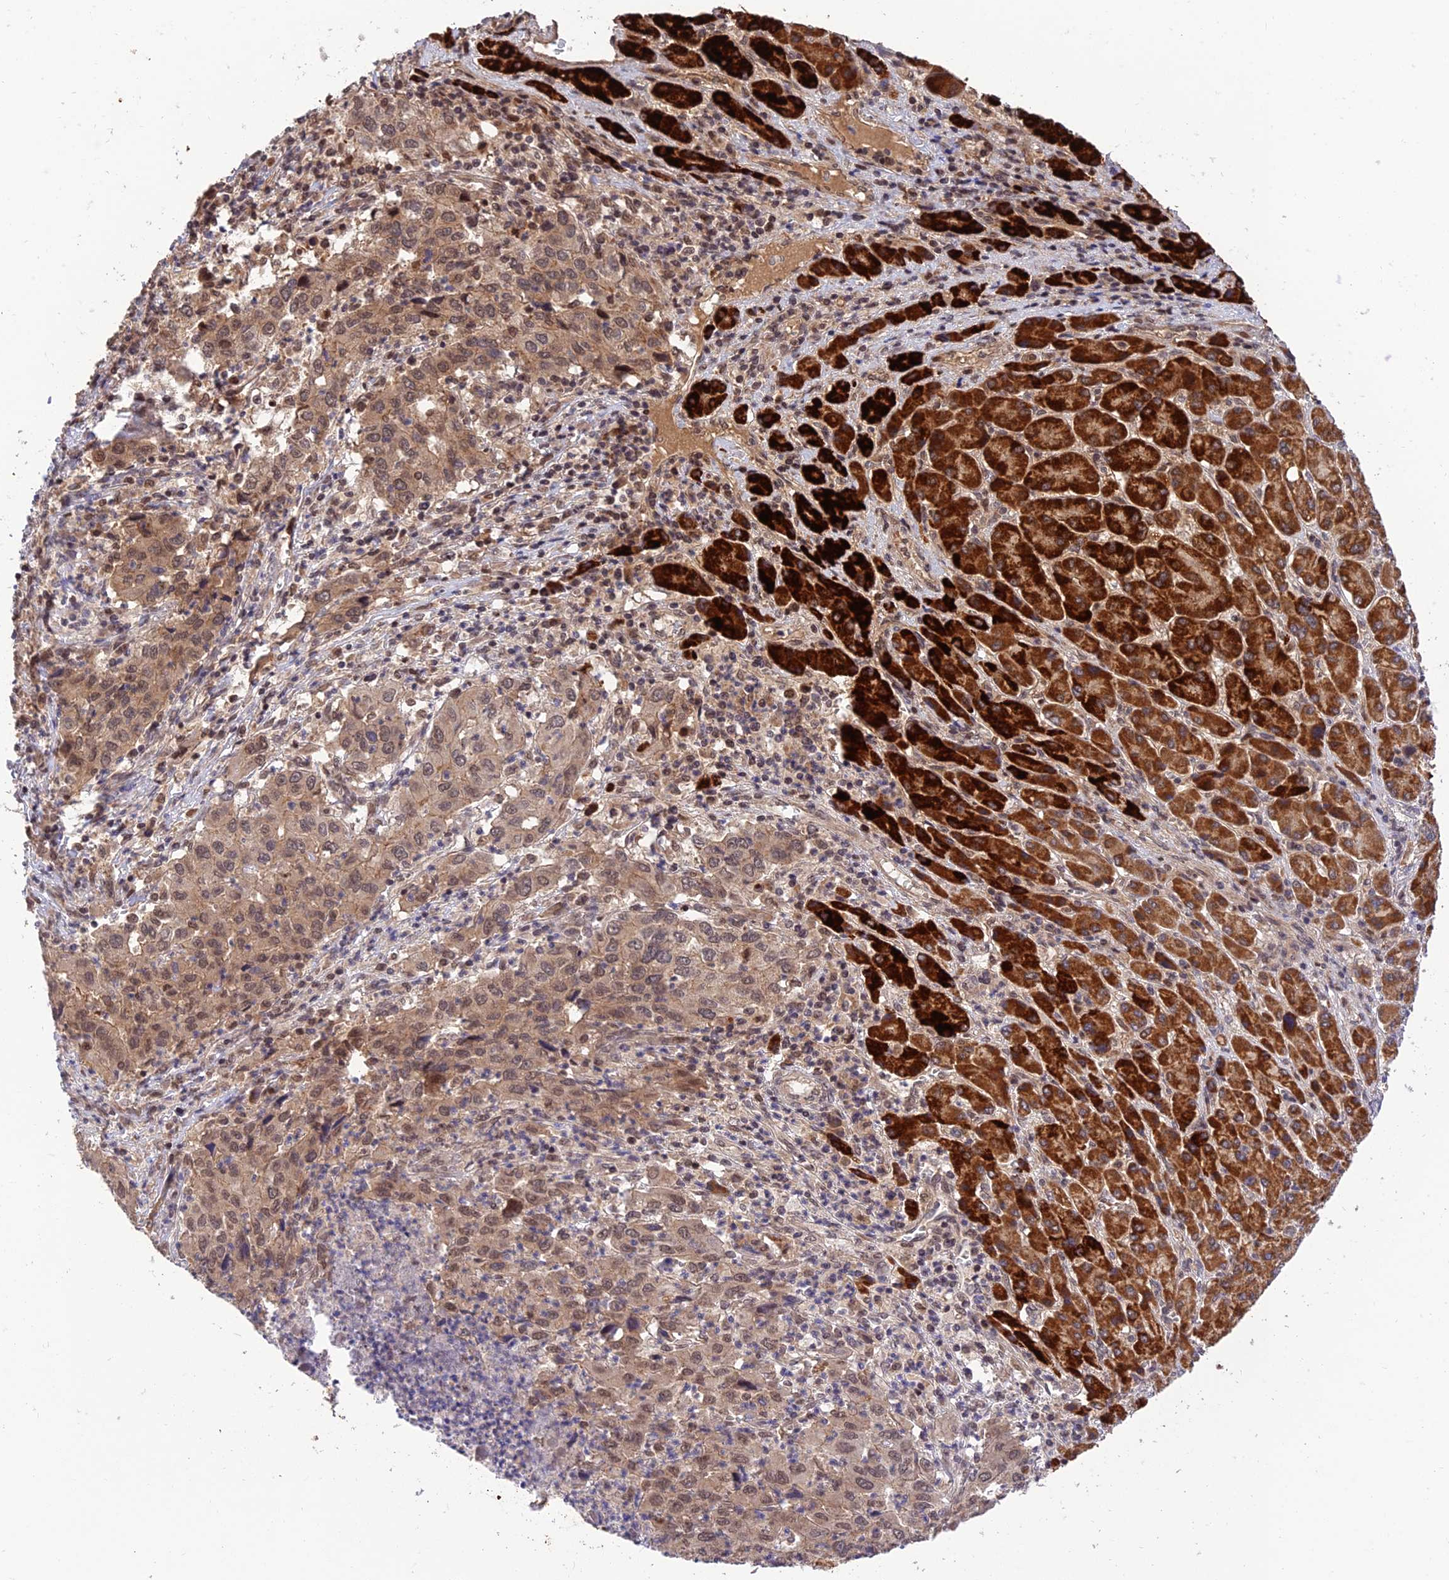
{"staining": {"intensity": "weak", "quantity": ">75%", "location": "cytoplasmic/membranous,nuclear"}, "tissue": "liver cancer", "cell_type": "Tumor cells", "image_type": "cancer", "snomed": [{"axis": "morphology", "description": "Carcinoma, Hepatocellular, NOS"}, {"axis": "topography", "description": "Liver"}], "caption": "Protein expression analysis of liver hepatocellular carcinoma demonstrates weak cytoplasmic/membranous and nuclear expression in about >75% of tumor cells.", "gene": "REV1", "patient": {"sex": "male", "age": 63}}